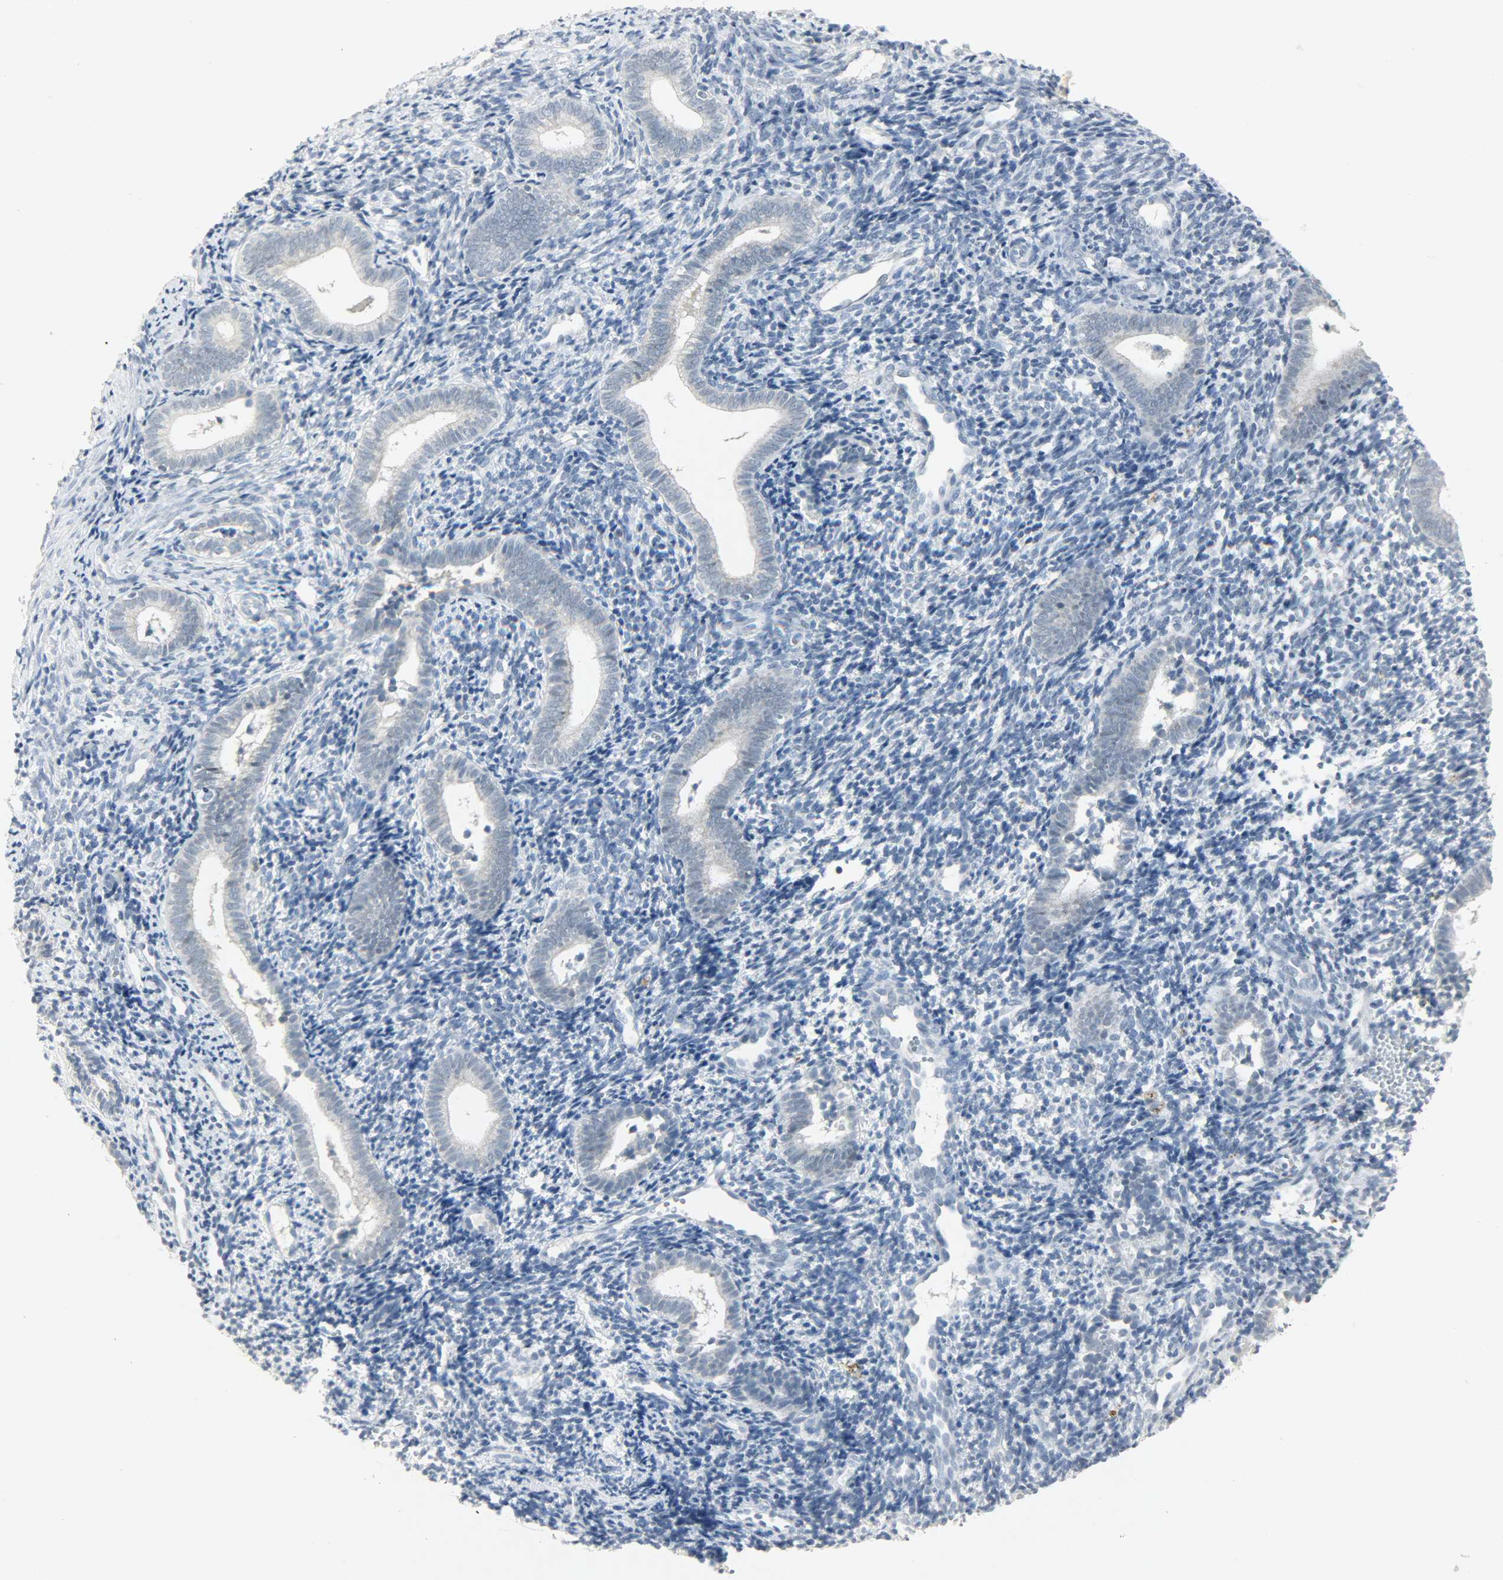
{"staining": {"intensity": "negative", "quantity": "none", "location": "none"}, "tissue": "endometrium", "cell_type": "Cells in endometrial stroma", "image_type": "normal", "snomed": [{"axis": "morphology", "description": "Normal tissue, NOS"}, {"axis": "topography", "description": "Uterus"}, {"axis": "topography", "description": "Endometrium"}], "caption": "This histopathology image is of benign endometrium stained with immunohistochemistry (IHC) to label a protein in brown with the nuclei are counter-stained blue. There is no positivity in cells in endometrial stroma. Brightfield microscopy of immunohistochemistry stained with DAB (brown) and hematoxylin (blue), captured at high magnification.", "gene": "CAMK4", "patient": {"sex": "female", "age": 33}}